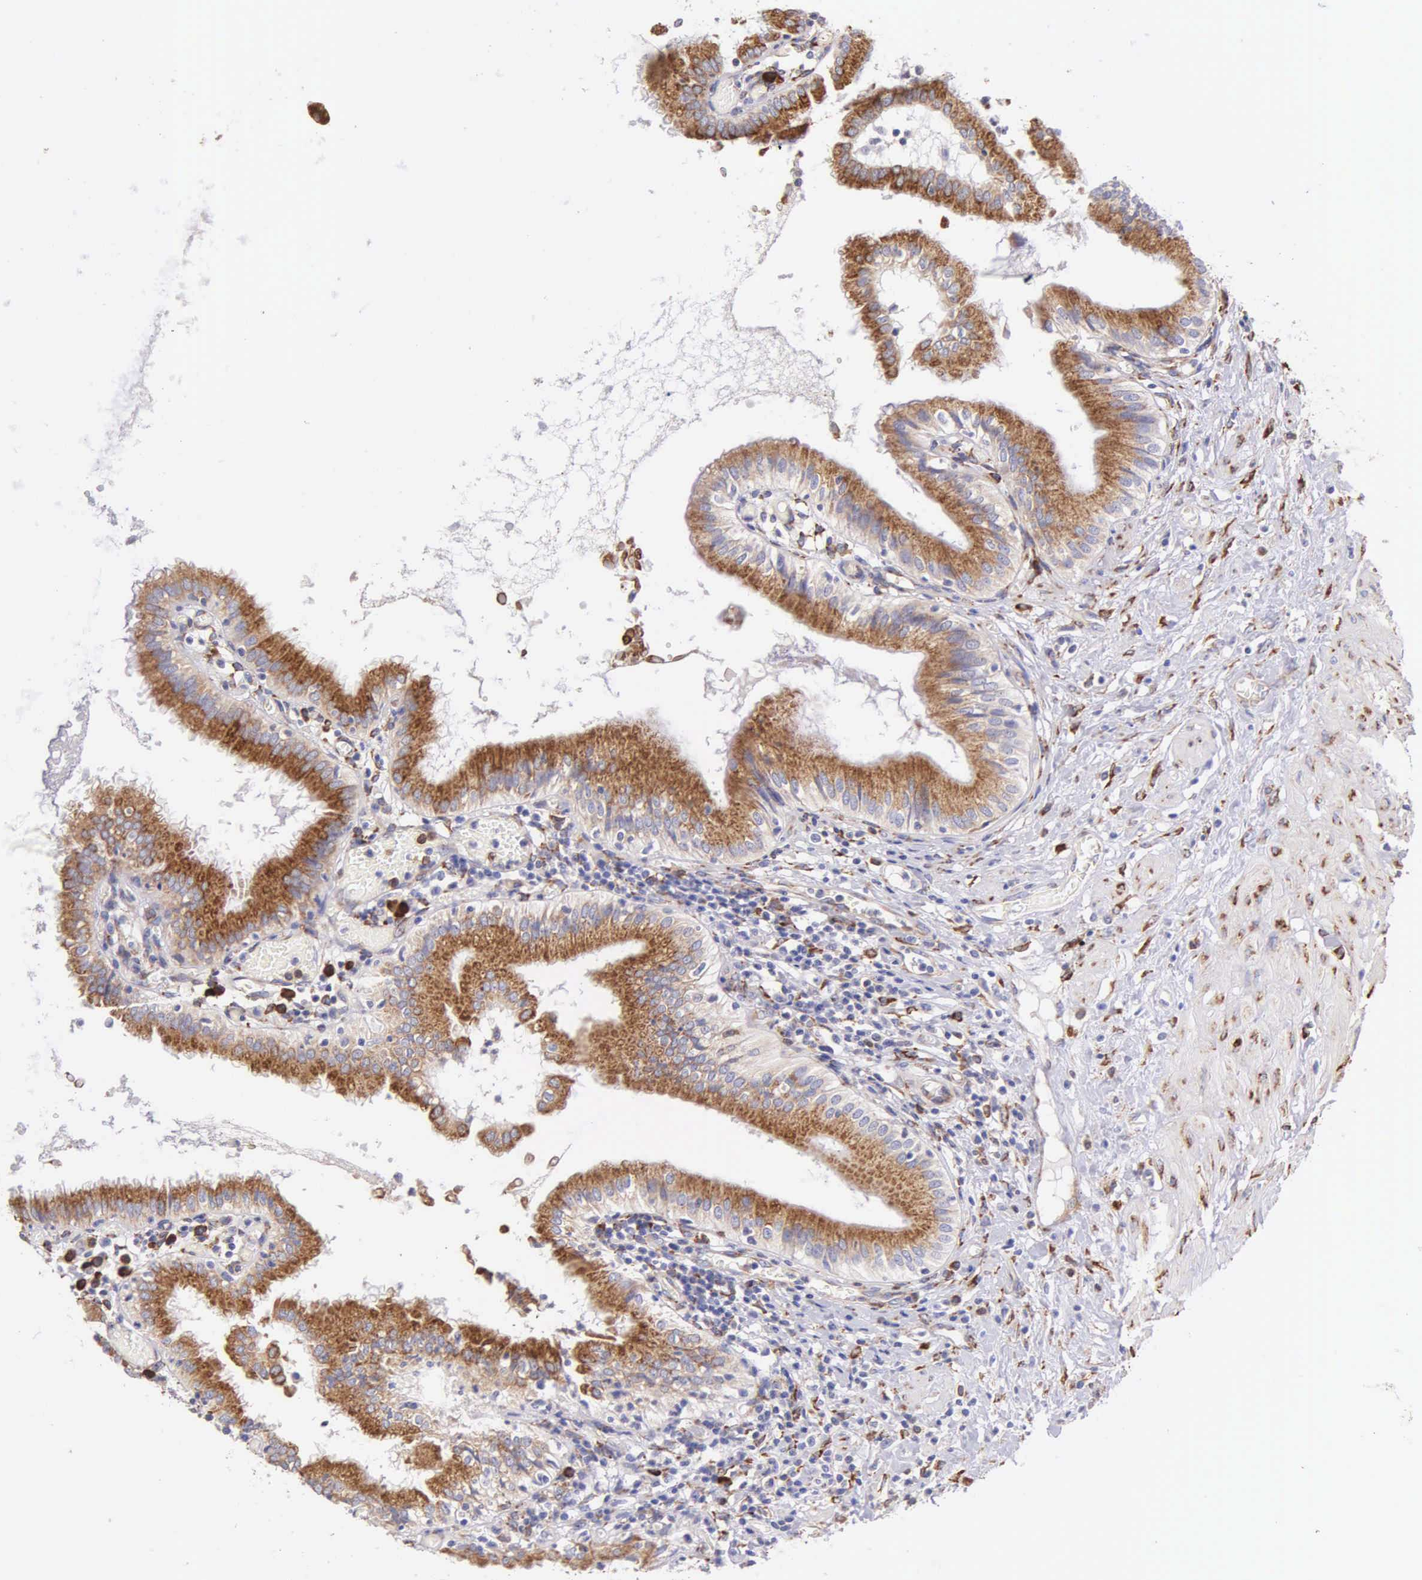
{"staining": {"intensity": "moderate", "quantity": ">75%", "location": "cytoplasmic/membranous"}, "tissue": "gallbladder", "cell_type": "Glandular cells", "image_type": "normal", "snomed": [{"axis": "morphology", "description": "Normal tissue, NOS"}, {"axis": "topography", "description": "Gallbladder"}], "caption": "Gallbladder stained for a protein exhibits moderate cytoplasmic/membranous positivity in glandular cells. (DAB (3,3'-diaminobenzidine) = brown stain, brightfield microscopy at high magnification).", "gene": "CKAP4", "patient": {"sex": "male", "age": 58}}